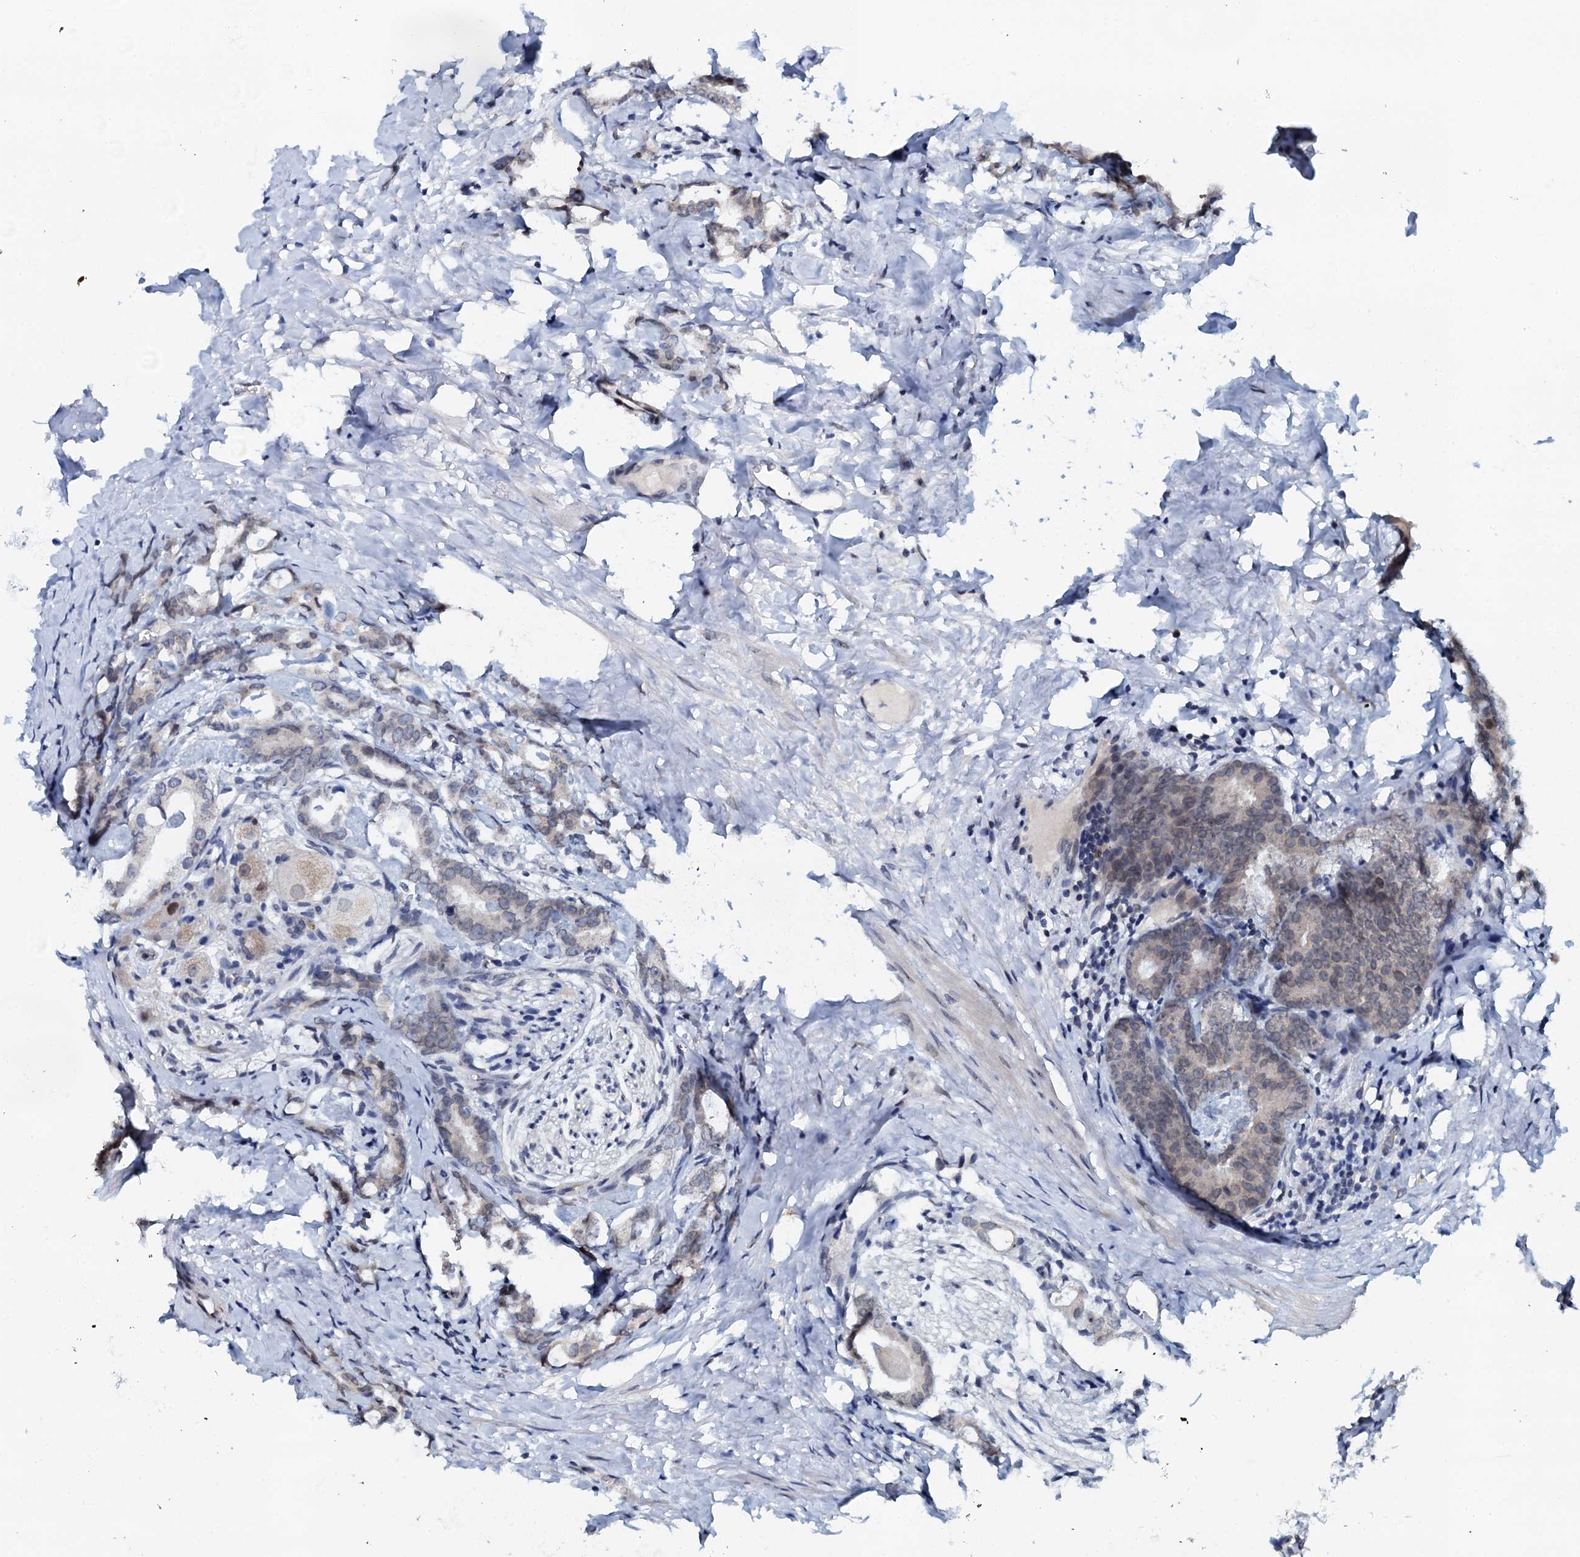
{"staining": {"intensity": "moderate", "quantity": "25%-75%", "location": "cytoplasmic/membranous,nuclear"}, "tissue": "prostate cancer", "cell_type": "Tumor cells", "image_type": "cancer", "snomed": [{"axis": "morphology", "description": "Adenocarcinoma, Low grade"}, {"axis": "topography", "description": "Prostate"}], "caption": "Immunohistochemistry (IHC) of human prostate cancer (adenocarcinoma (low-grade)) demonstrates medium levels of moderate cytoplasmic/membranous and nuclear positivity in about 25%-75% of tumor cells. Immunohistochemistry (IHC) stains the protein in brown and the nuclei are stained blue.", "gene": "SNTA1", "patient": {"sex": "male", "age": 71}}